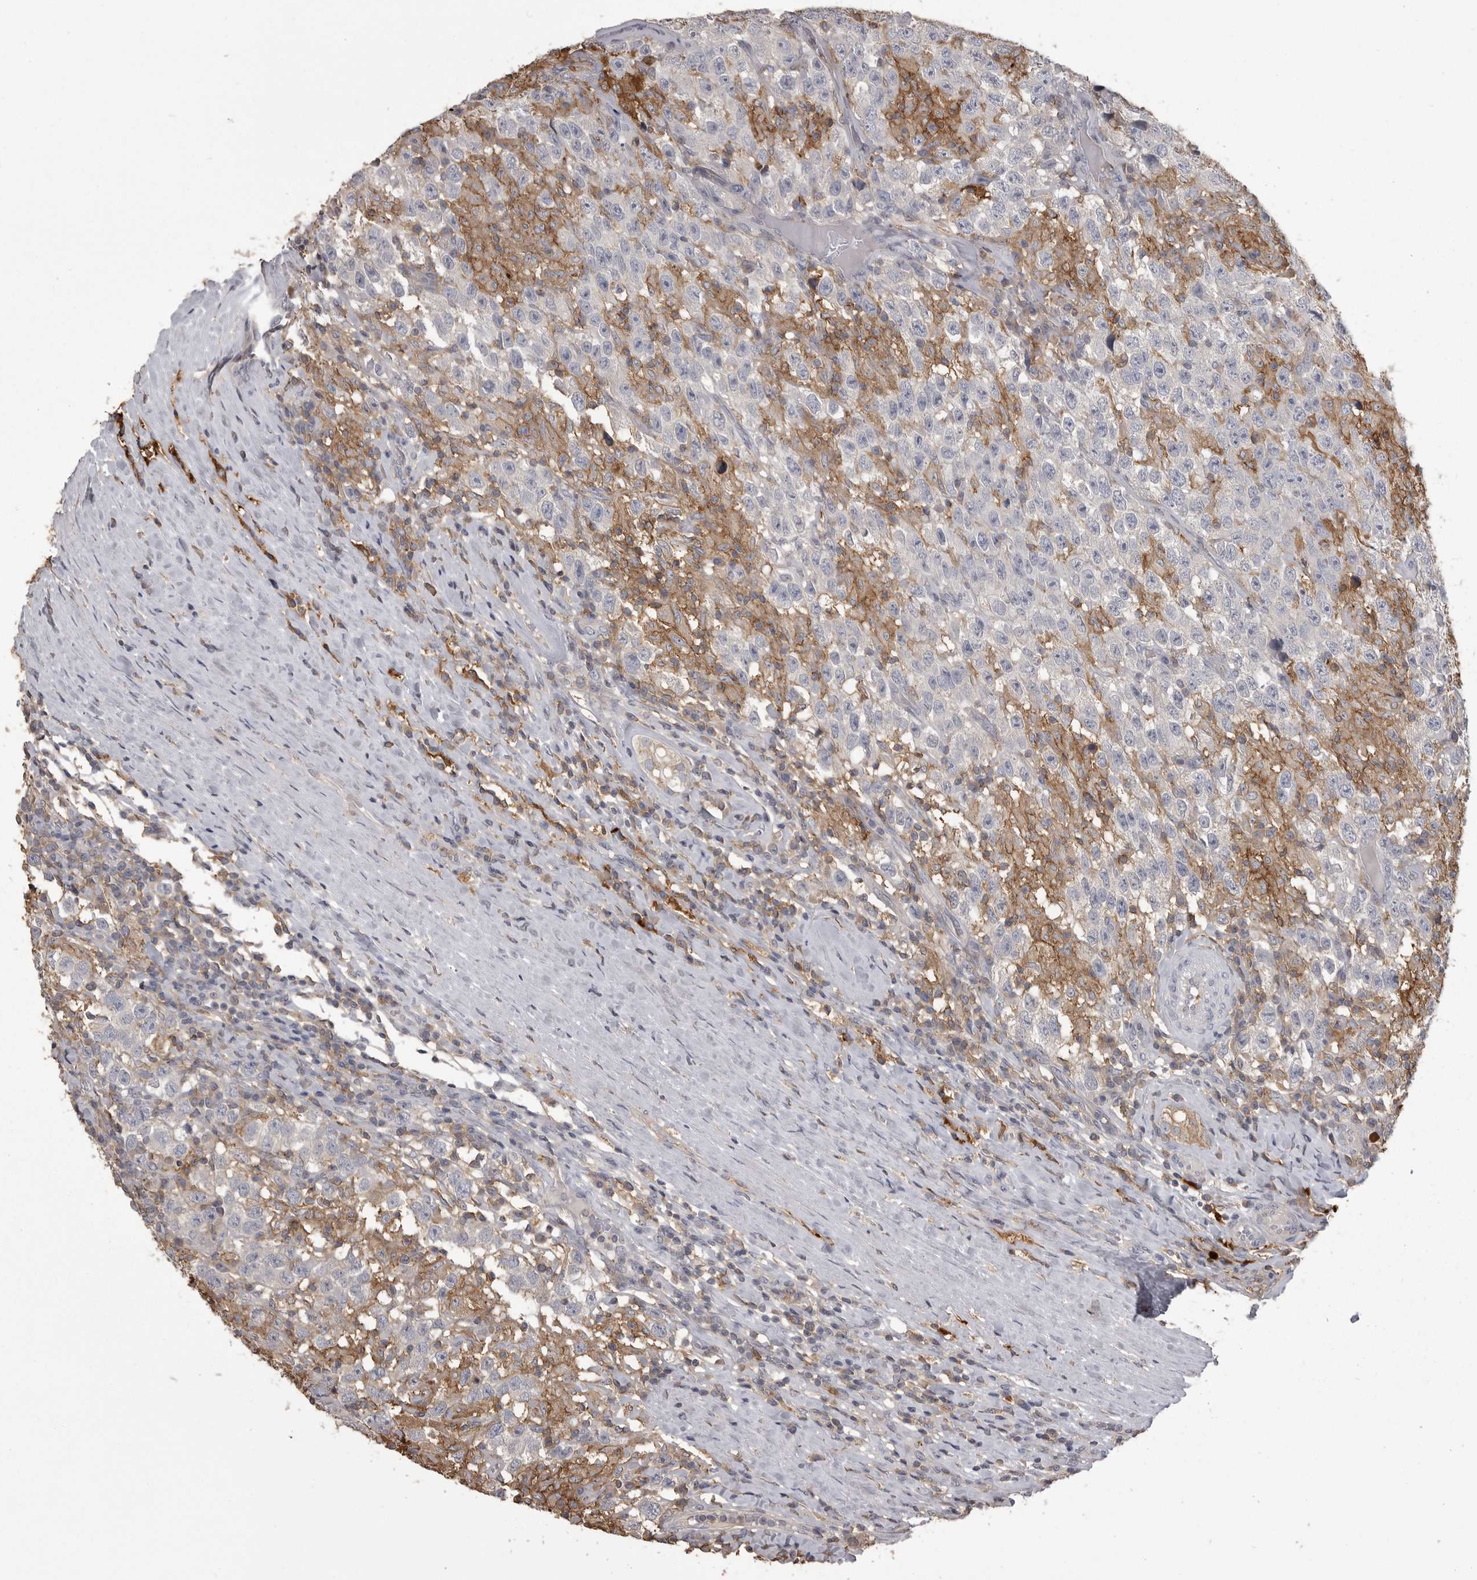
{"staining": {"intensity": "negative", "quantity": "none", "location": "none"}, "tissue": "testis cancer", "cell_type": "Tumor cells", "image_type": "cancer", "snomed": [{"axis": "morphology", "description": "Seminoma, NOS"}, {"axis": "topography", "description": "Testis"}], "caption": "Testis cancer stained for a protein using immunohistochemistry reveals no positivity tumor cells.", "gene": "CMTM6", "patient": {"sex": "male", "age": 41}}